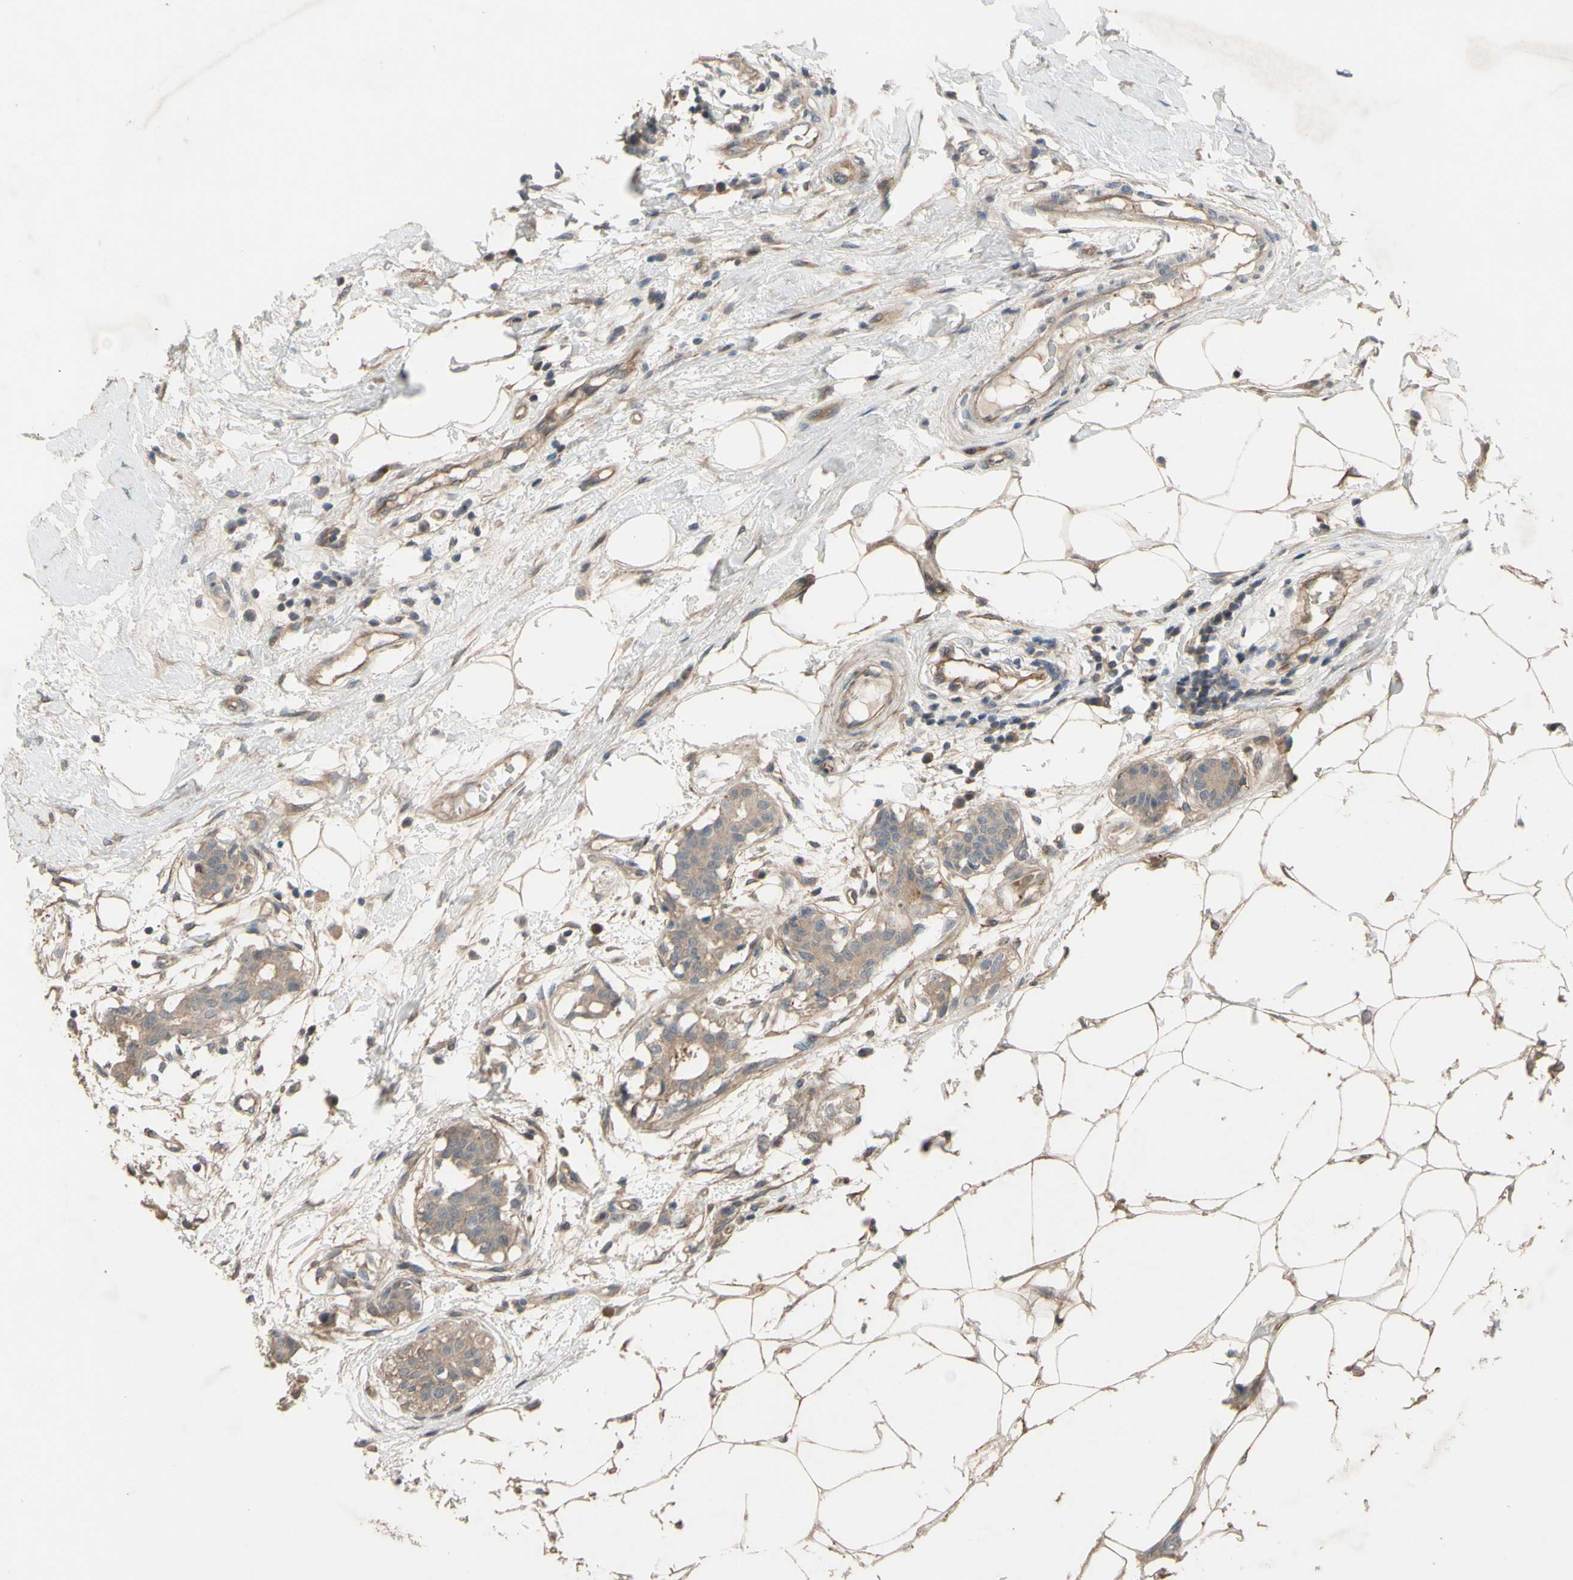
{"staining": {"intensity": "moderate", "quantity": ">75%", "location": "cytoplasmic/membranous"}, "tissue": "breast cancer", "cell_type": "Tumor cells", "image_type": "cancer", "snomed": [{"axis": "morphology", "description": "Duct carcinoma"}, {"axis": "topography", "description": "Breast"}], "caption": "Moderate cytoplasmic/membranous protein staining is present in approximately >75% of tumor cells in breast invasive ductal carcinoma.", "gene": "SHROOM4", "patient": {"sex": "female", "age": 40}}